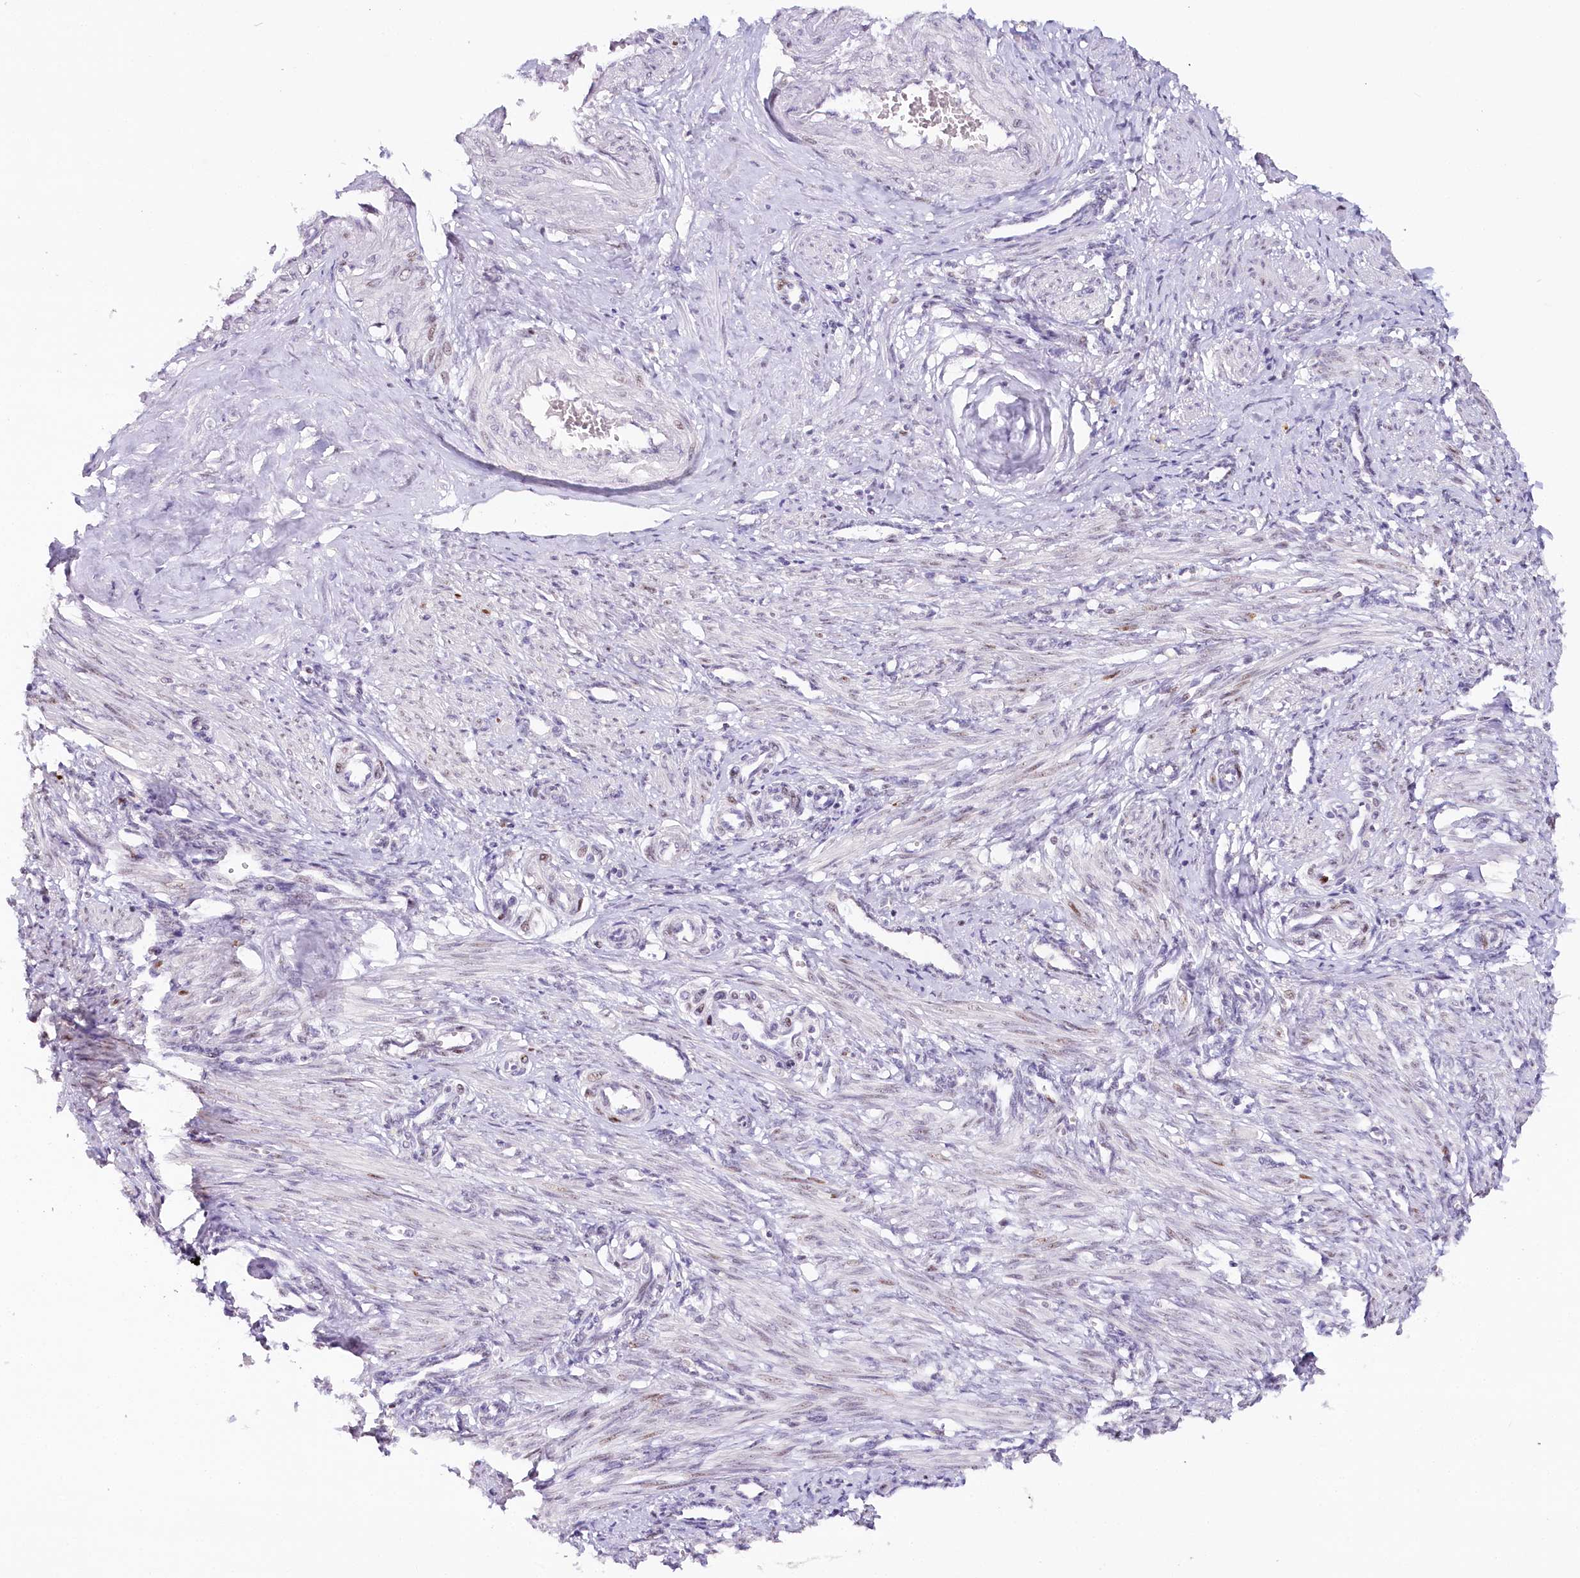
{"staining": {"intensity": "weak", "quantity": "<25%", "location": "nuclear"}, "tissue": "smooth muscle", "cell_type": "Smooth muscle cells", "image_type": "normal", "snomed": [{"axis": "morphology", "description": "Normal tissue, NOS"}, {"axis": "topography", "description": "Endometrium"}], "caption": "Immunohistochemistry photomicrograph of normal human smooth muscle stained for a protein (brown), which shows no positivity in smooth muscle cells.", "gene": "TP53", "patient": {"sex": "female", "age": 33}}